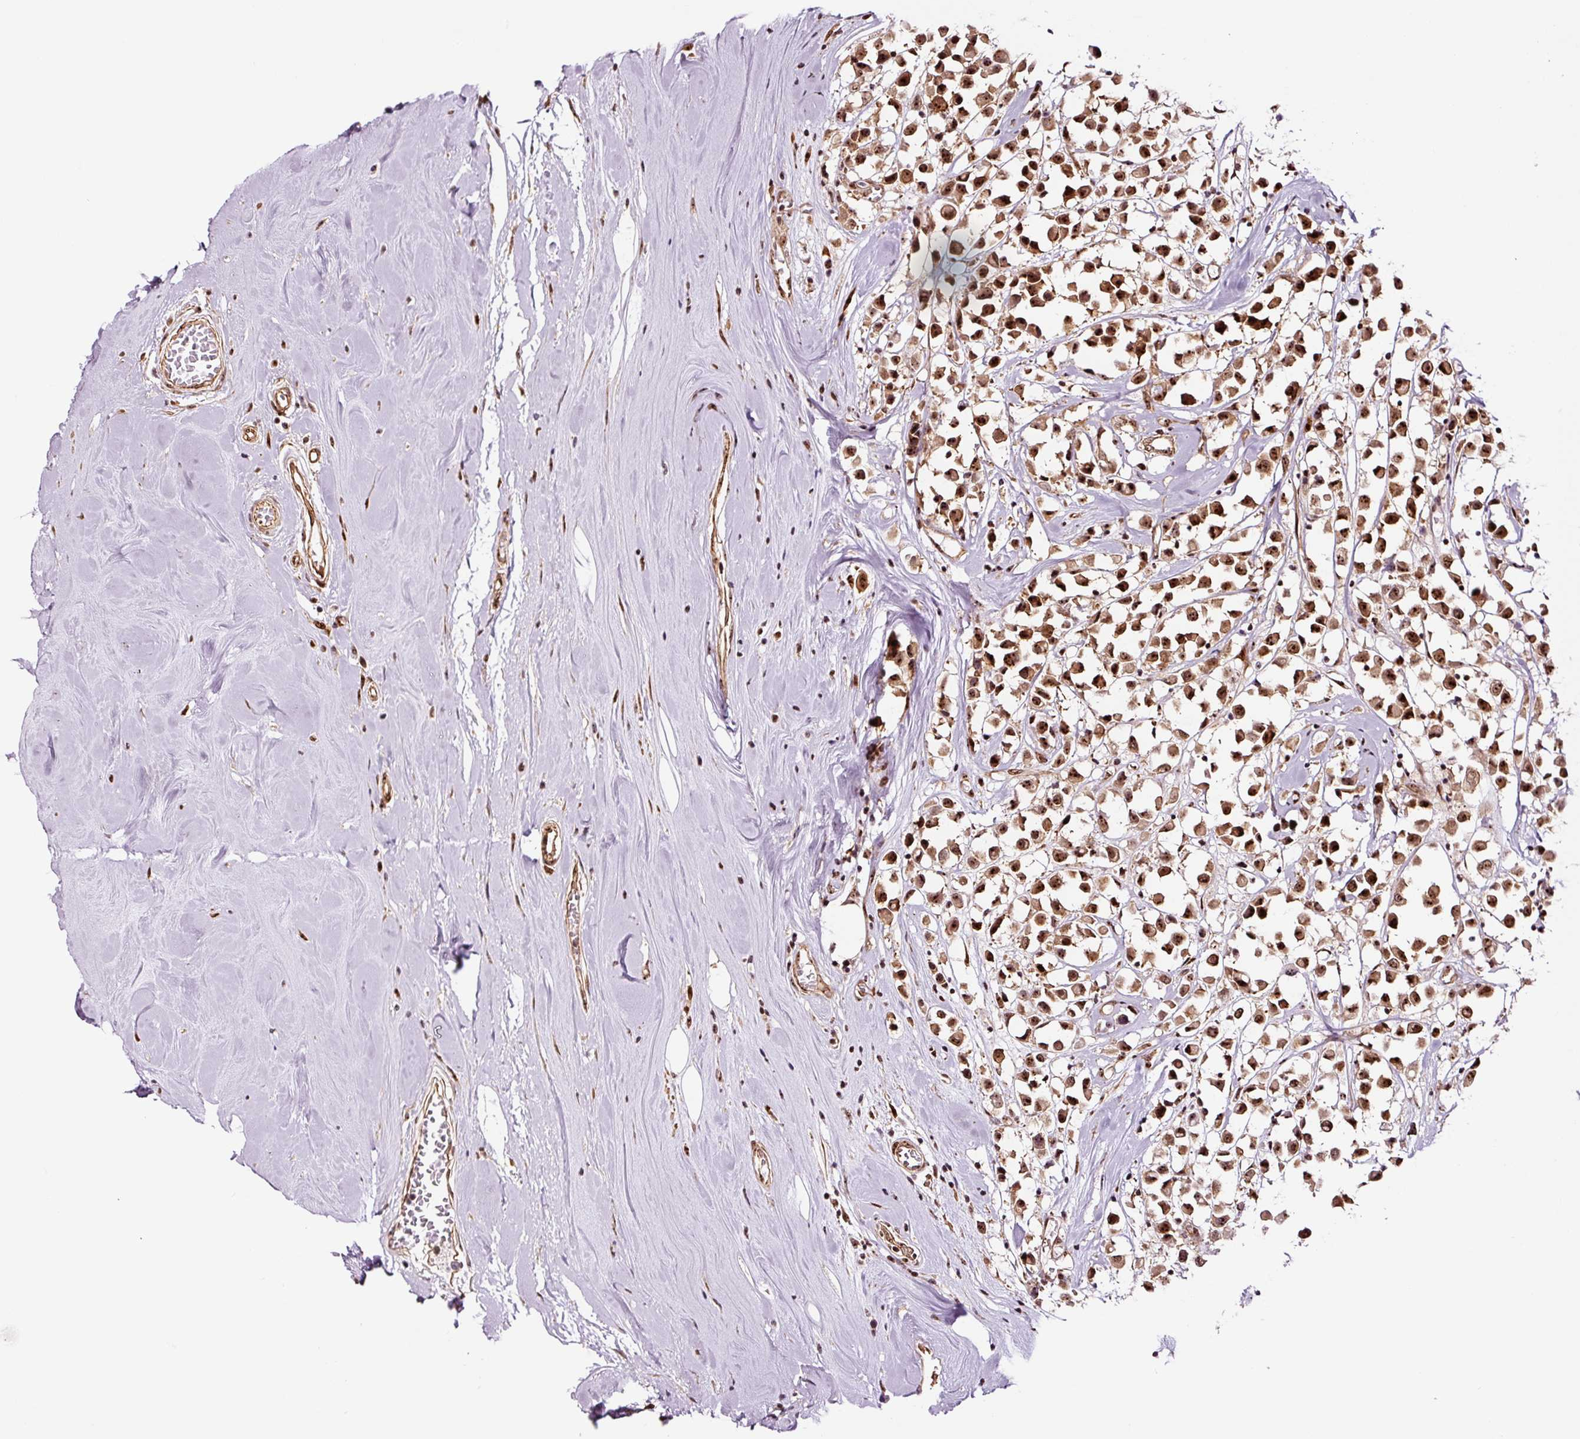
{"staining": {"intensity": "strong", "quantity": ">75%", "location": "cytoplasmic/membranous,nuclear"}, "tissue": "breast cancer", "cell_type": "Tumor cells", "image_type": "cancer", "snomed": [{"axis": "morphology", "description": "Duct carcinoma"}, {"axis": "topography", "description": "Breast"}], "caption": "Human breast invasive ductal carcinoma stained for a protein (brown) shows strong cytoplasmic/membranous and nuclear positive expression in about >75% of tumor cells.", "gene": "GNL3", "patient": {"sex": "female", "age": 61}}